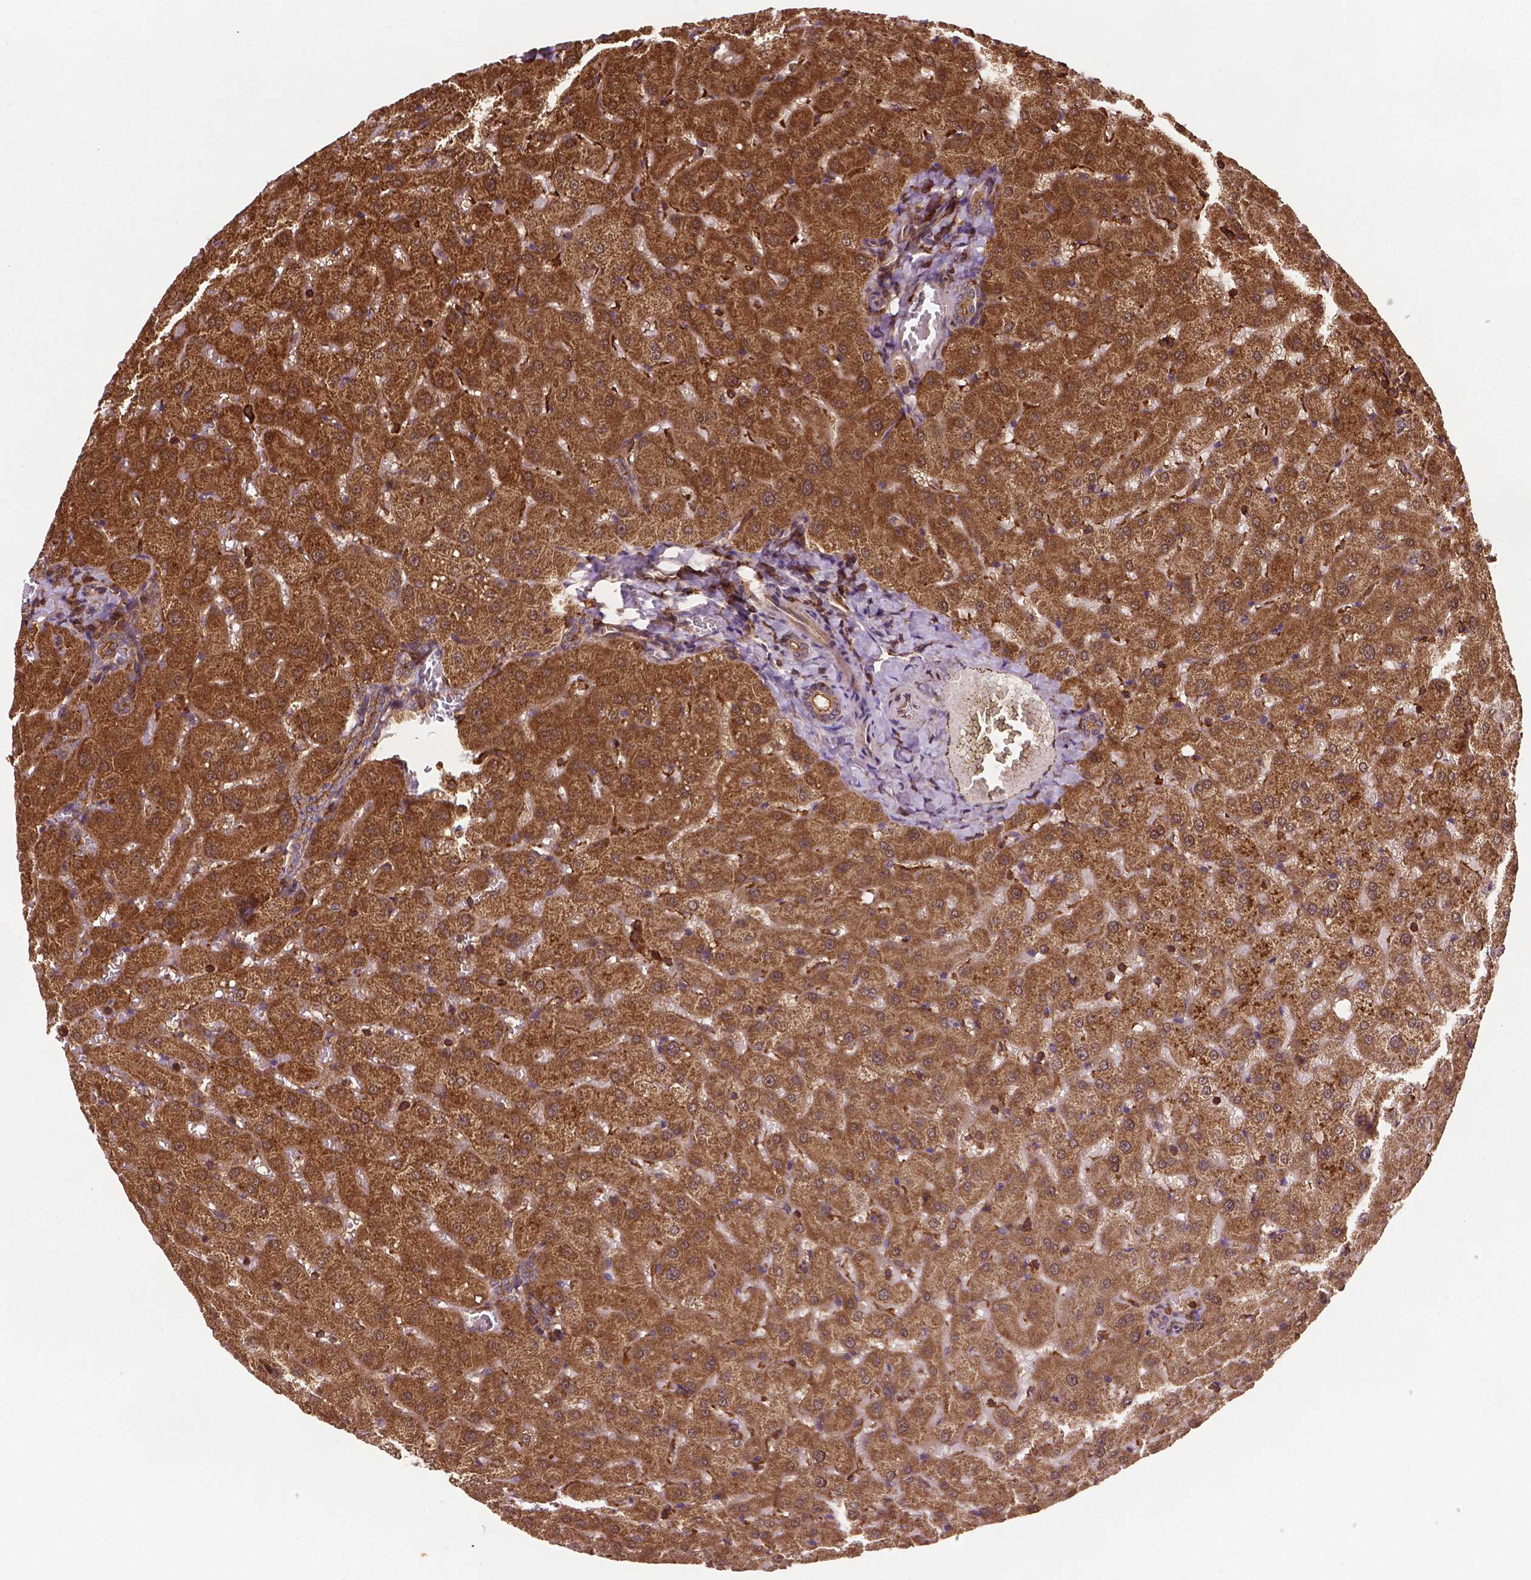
{"staining": {"intensity": "weak", "quantity": ">75%", "location": "cytoplasmic/membranous"}, "tissue": "liver", "cell_type": "Cholangiocytes", "image_type": "normal", "snomed": [{"axis": "morphology", "description": "Normal tissue, NOS"}, {"axis": "topography", "description": "Liver"}], "caption": "Liver stained with immunohistochemistry (IHC) reveals weak cytoplasmic/membranous positivity in approximately >75% of cholangiocytes.", "gene": "ZMYND19", "patient": {"sex": "female", "age": 50}}